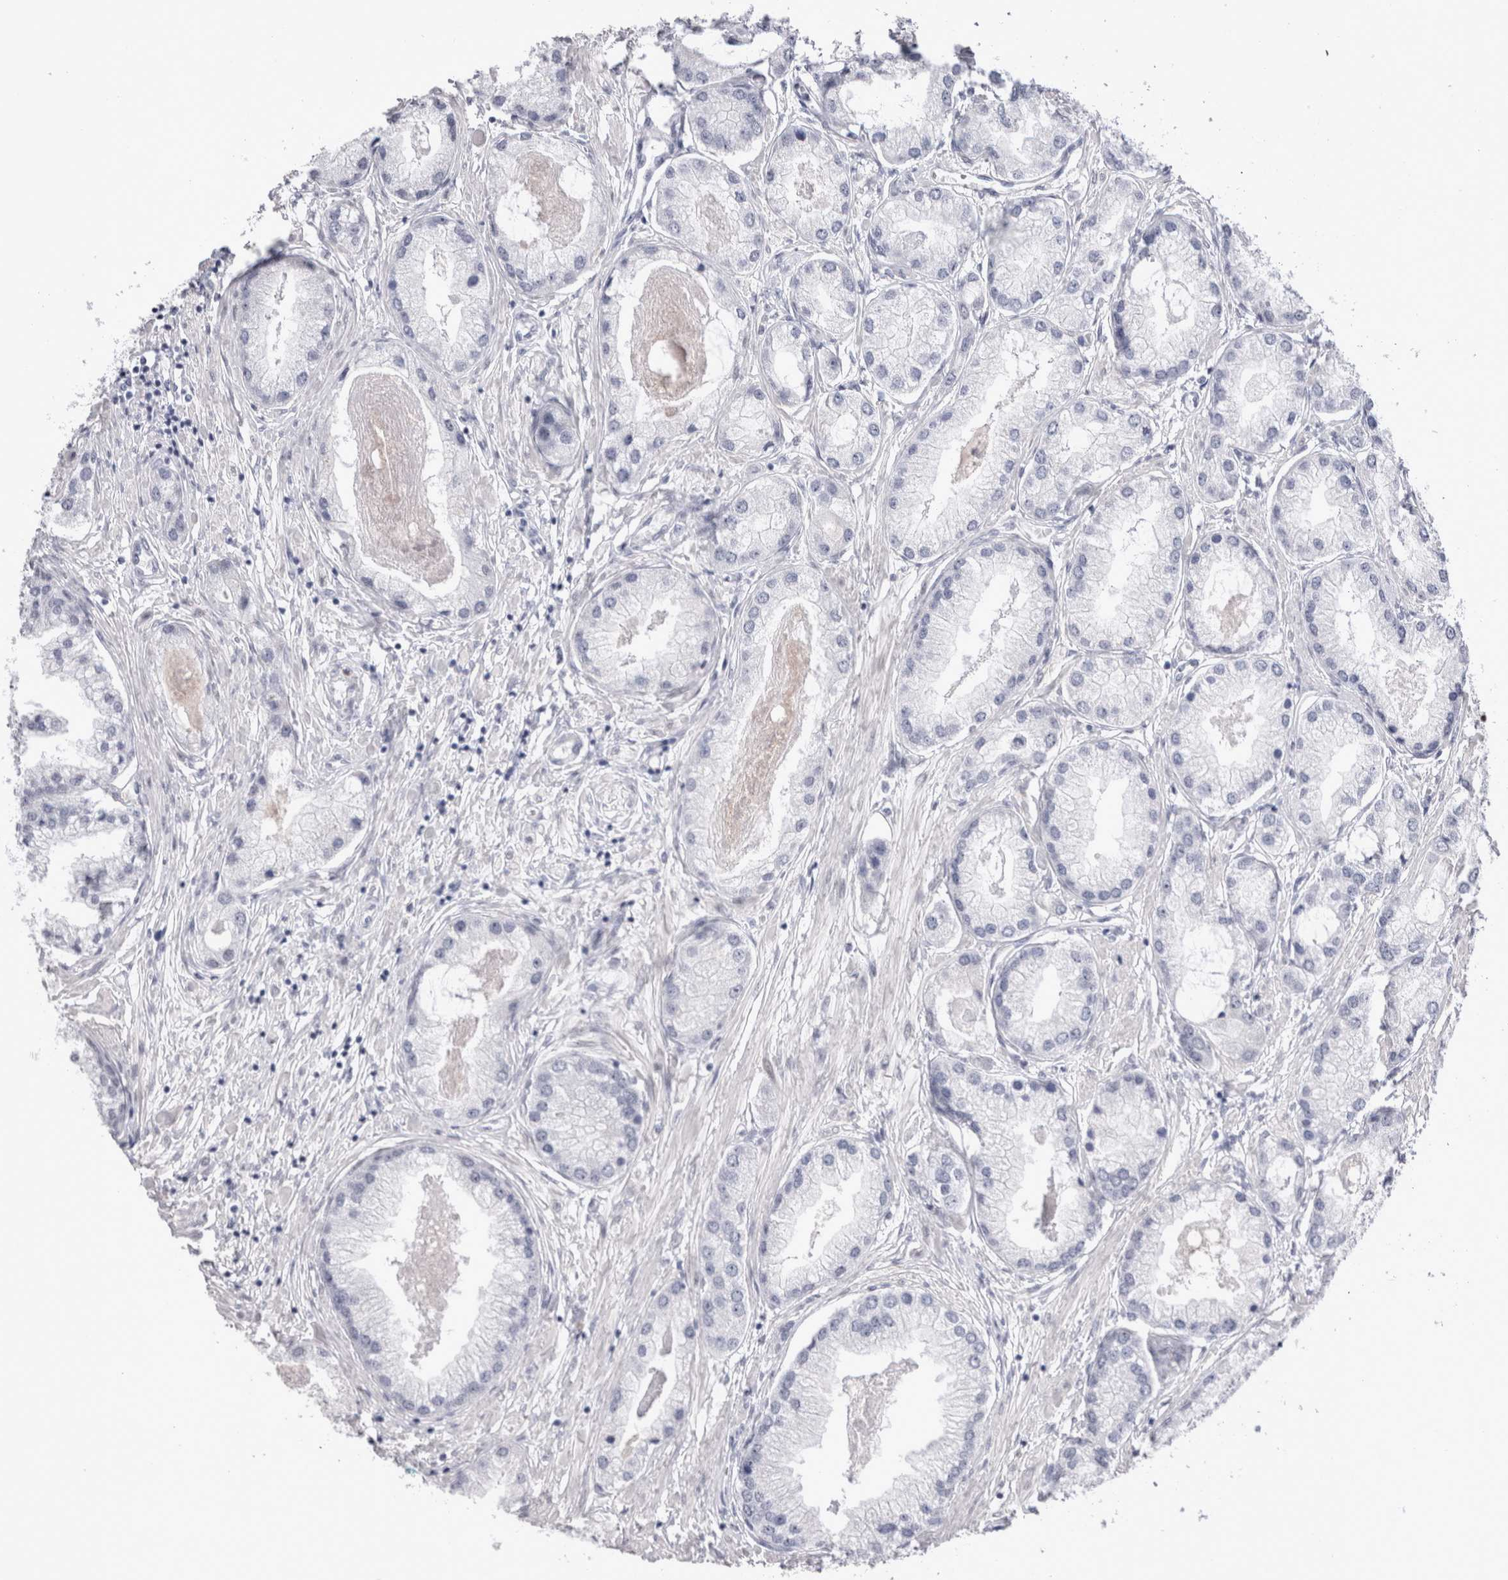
{"staining": {"intensity": "negative", "quantity": "none", "location": "none"}, "tissue": "prostate cancer", "cell_type": "Tumor cells", "image_type": "cancer", "snomed": [{"axis": "morphology", "description": "Adenocarcinoma, Low grade"}, {"axis": "topography", "description": "Prostate"}], "caption": "High power microscopy photomicrograph of an immunohistochemistry micrograph of prostate cancer (low-grade adenocarcinoma), revealing no significant expression in tumor cells.", "gene": "RBM6", "patient": {"sex": "male", "age": 62}}